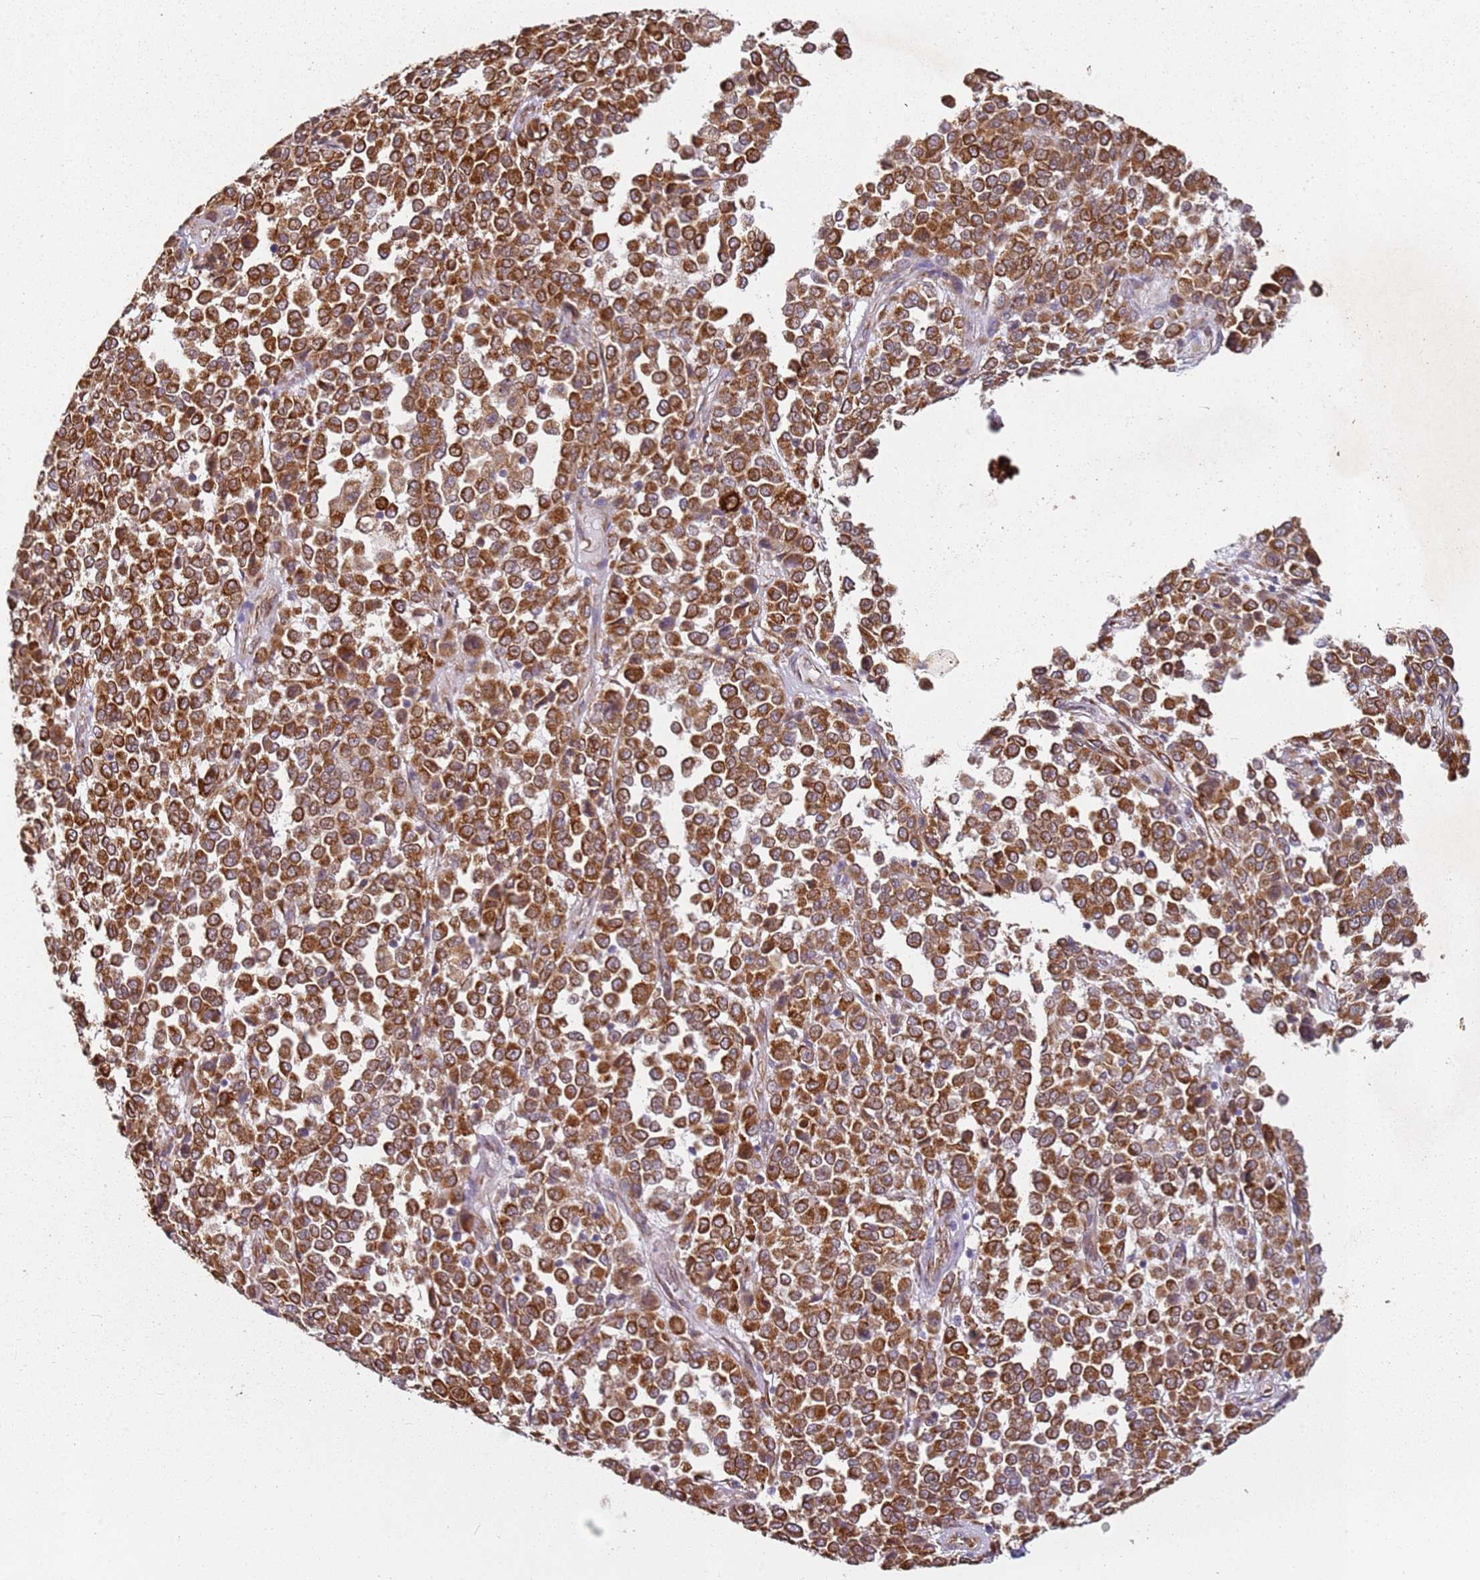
{"staining": {"intensity": "strong", "quantity": ">75%", "location": "cytoplasmic/membranous"}, "tissue": "melanoma", "cell_type": "Tumor cells", "image_type": "cancer", "snomed": [{"axis": "morphology", "description": "Malignant melanoma, Metastatic site"}, {"axis": "topography", "description": "Pancreas"}], "caption": "A micrograph showing strong cytoplasmic/membranous positivity in about >75% of tumor cells in melanoma, as visualized by brown immunohistochemical staining.", "gene": "ARFRP1", "patient": {"sex": "female", "age": 30}}